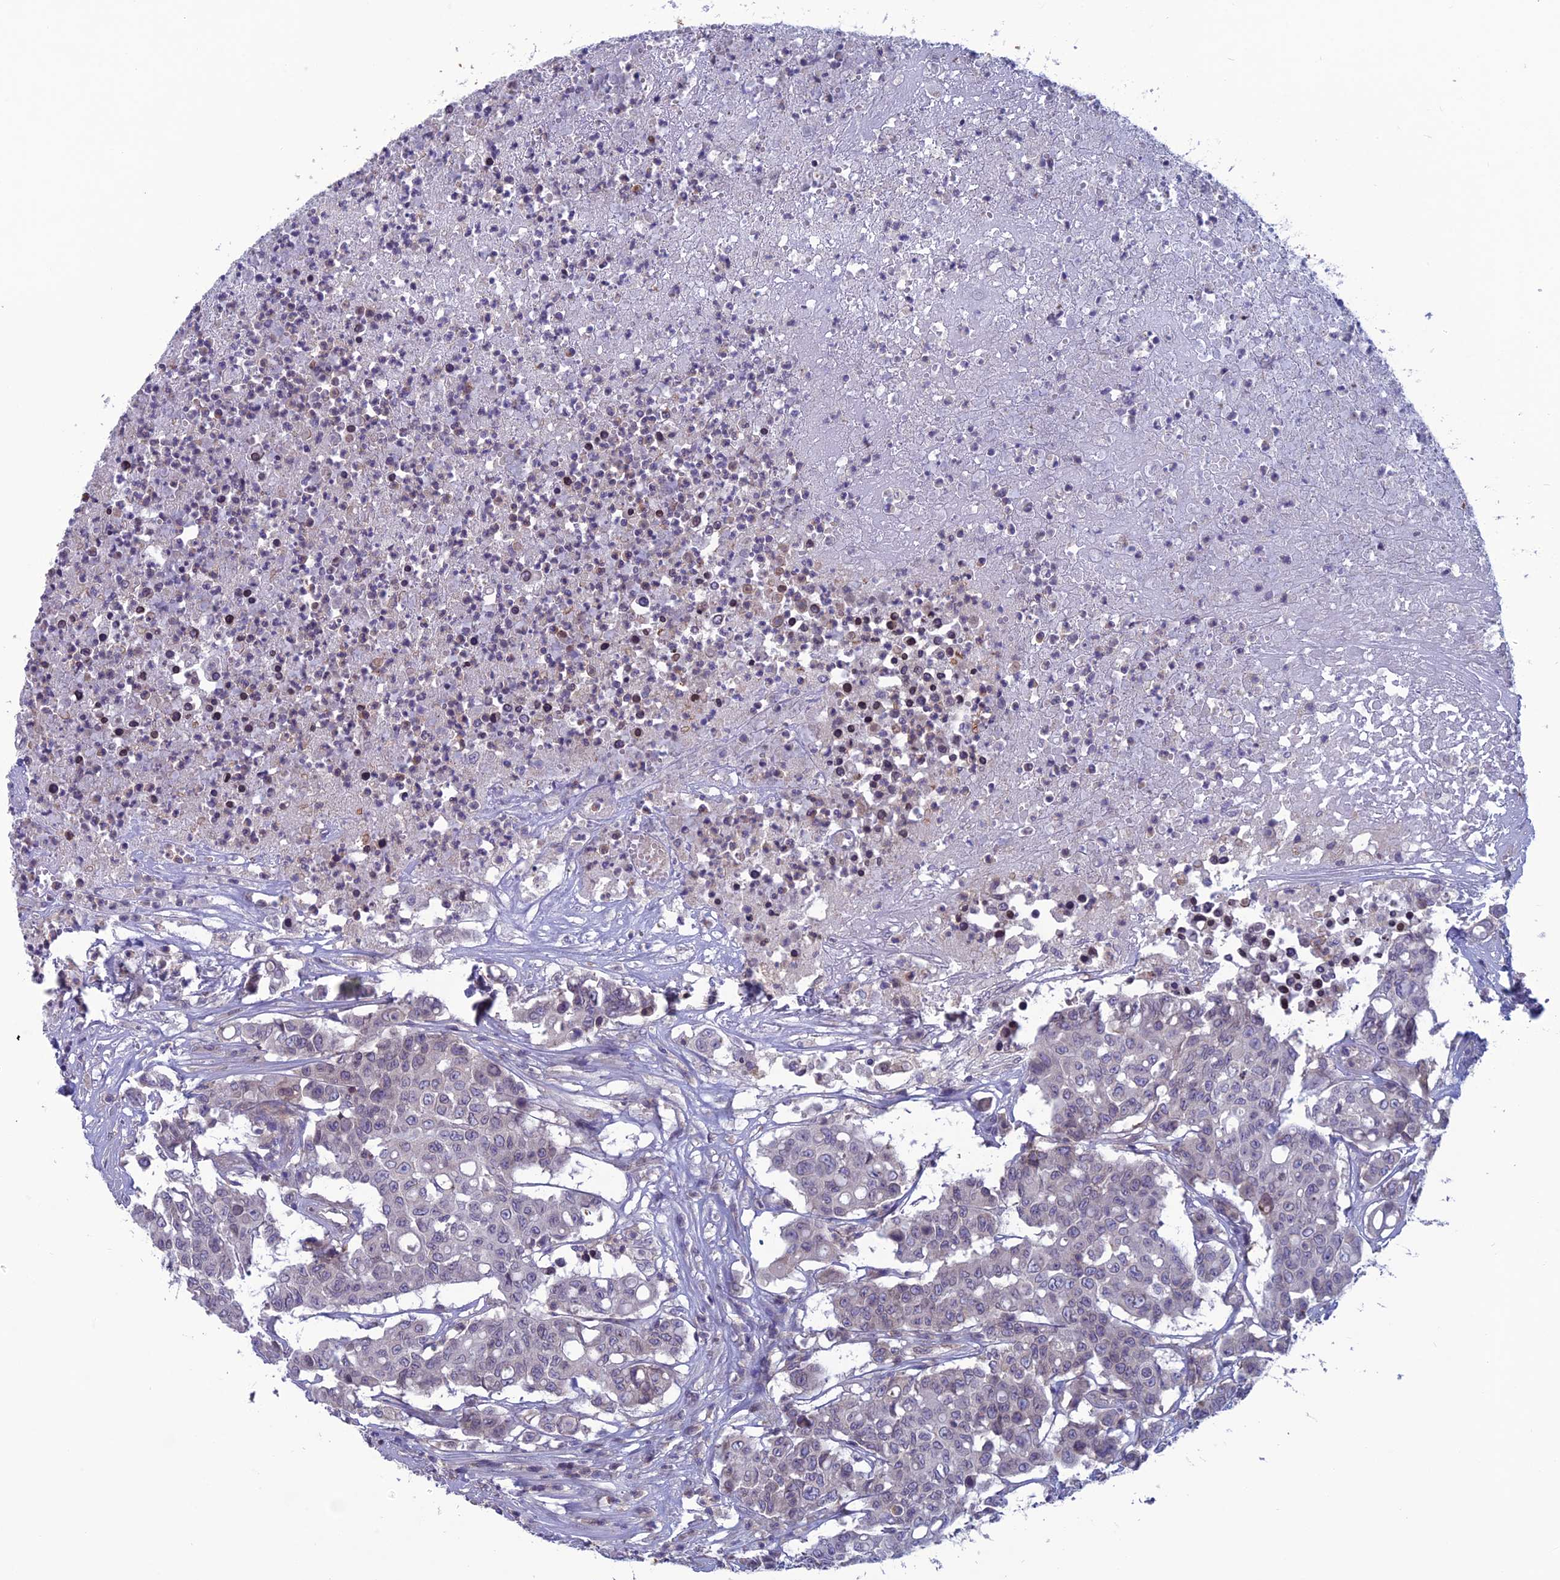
{"staining": {"intensity": "weak", "quantity": "<25%", "location": "nuclear"}, "tissue": "colorectal cancer", "cell_type": "Tumor cells", "image_type": "cancer", "snomed": [{"axis": "morphology", "description": "Adenocarcinoma, NOS"}, {"axis": "topography", "description": "Colon"}], "caption": "DAB immunohistochemical staining of adenocarcinoma (colorectal) exhibits no significant staining in tumor cells.", "gene": "WDR46", "patient": {"sex": "male", "age": 51}}